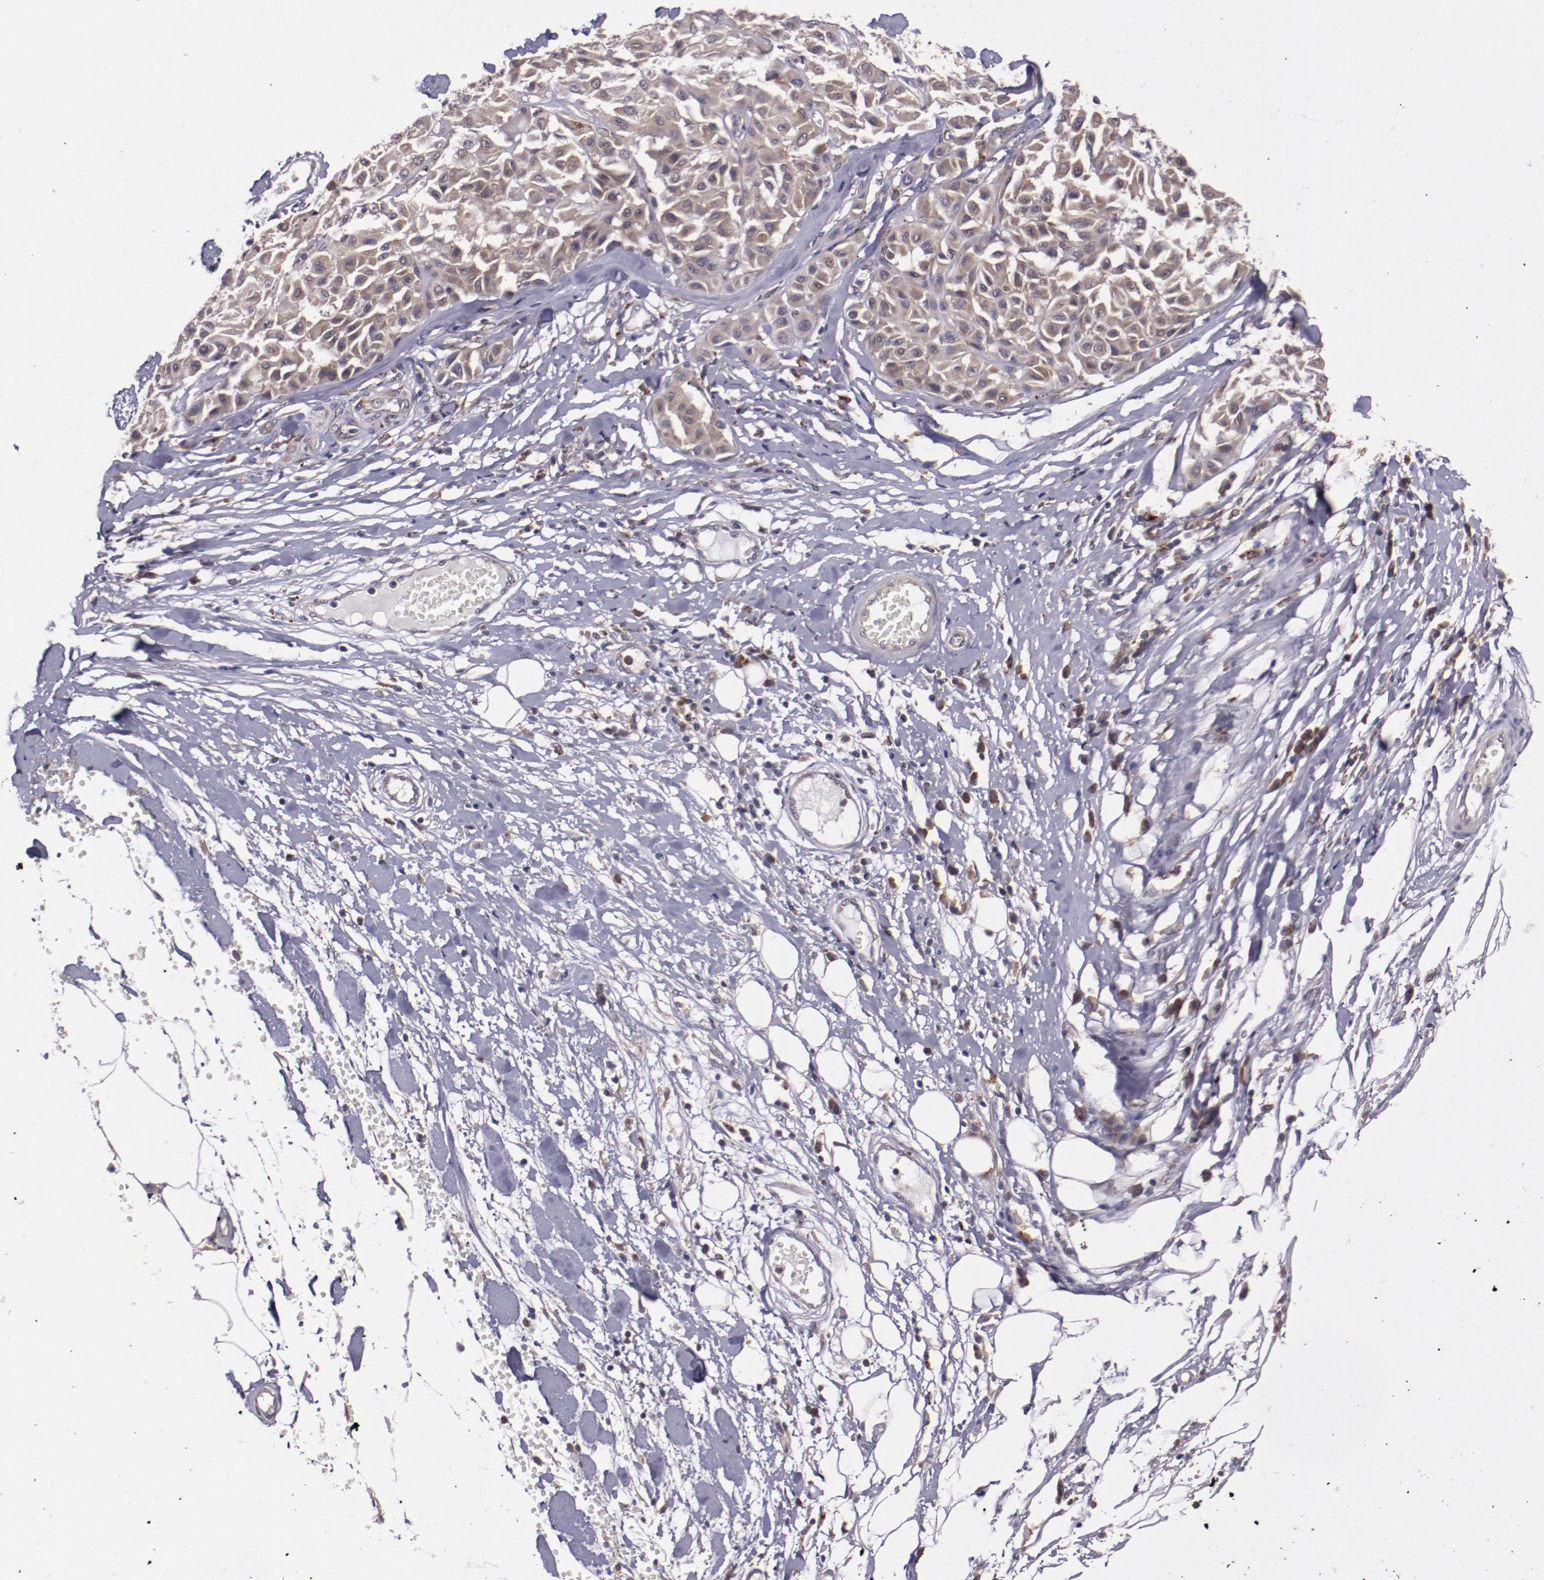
{"staining": {"intensity": "weak", "quantity": ">75%", "location": "cytoplasmic/membranous"}, "tissue": "melanoma", "cell_type": "Tumor cells", "image_type": "cancer", "snomed": [{"axis": "morphology", "description": "Malignant melanoma, Metastatic site"}, {"axis": "topography", "description": "Soft tissue"}], "caption": "DAB immunohistochemical staining of malignant melanoma (metastatic site) displays weak cytoplasmic/membranous protein positivity in about >75% of tumor cells. The protein is shown in brown color, while the nuclei are stained blue.", "gene": "FTSJ1", "patient": {"sex": "male", "age": 41}}